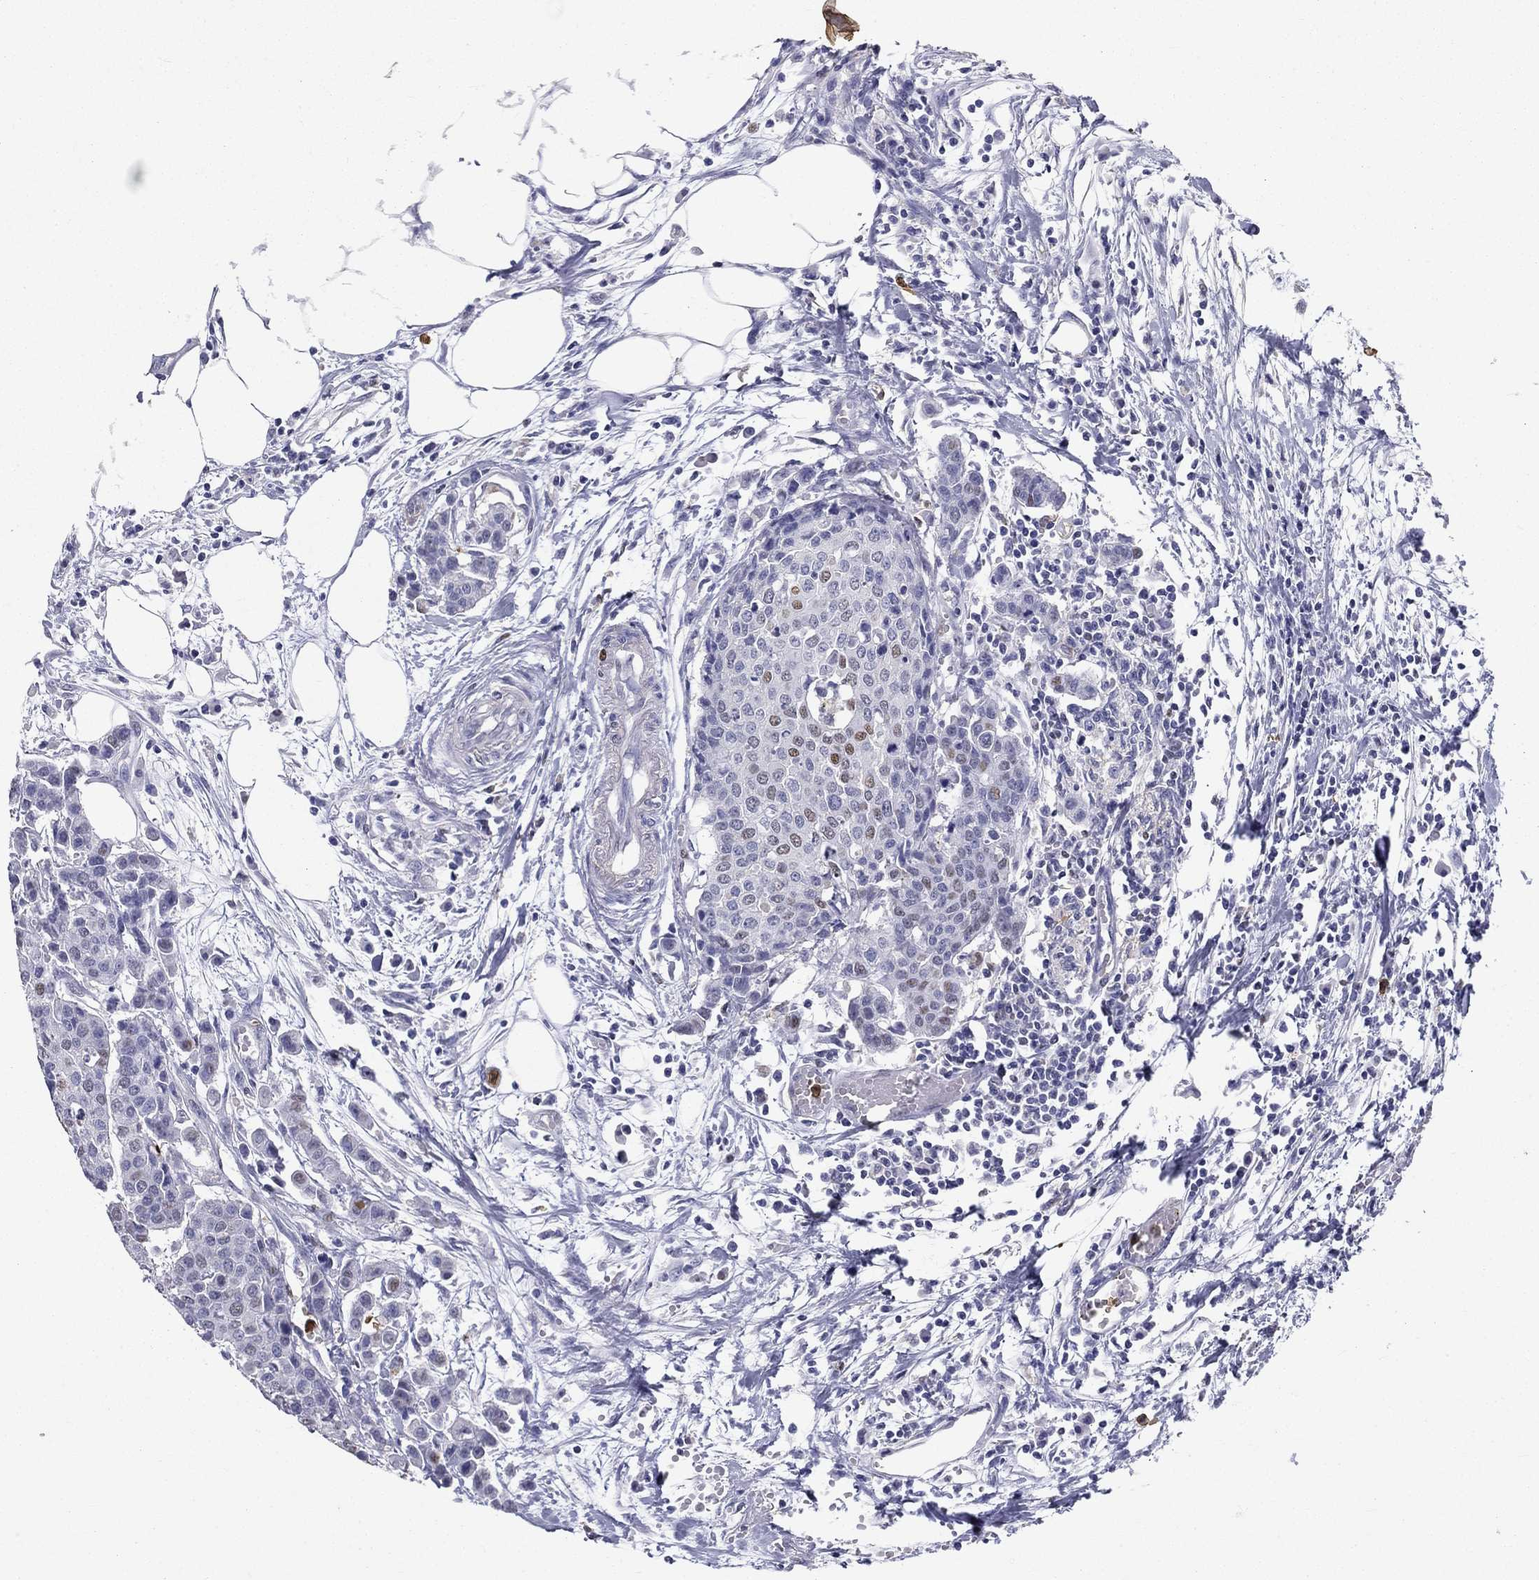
{"staining": {"intensity": "negative", "quantity": "none", "location": "none"}, "tissue": "carcinoid", "cell_type": "Tumor cells", "image_type": "cancer", "snomed": [{"axis": "morphology", "description": "Carcinoid, malignant, NOS"}, {"axis": "topography", "description": "Colon"}], "caption": "Immunohistochemistry of human carcinoid displays no positivity in tumor cells.", "gene": "IGSF8", "patient": {"sex": "male", "age": 81}}